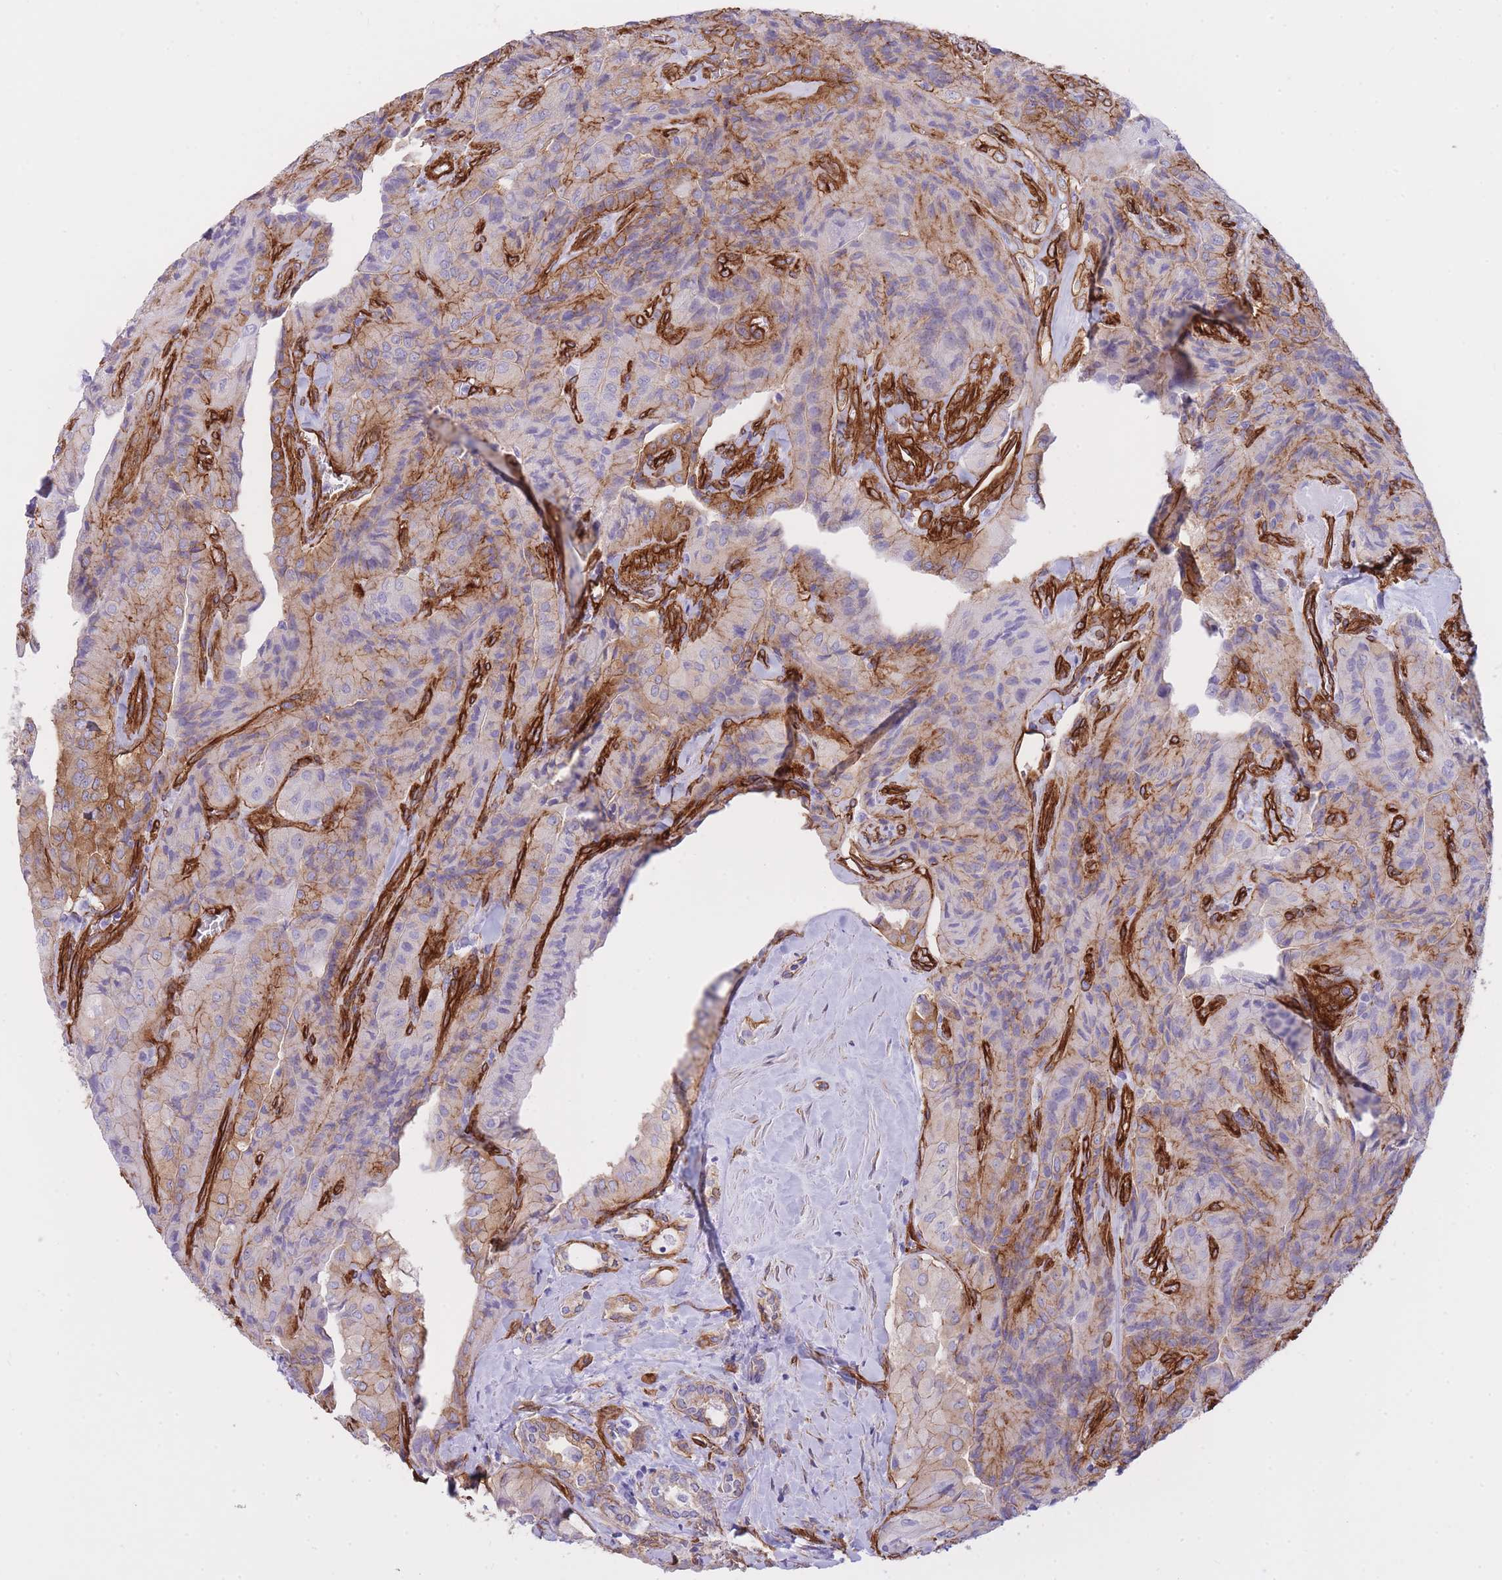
{"staining": {"intensity": "moderate", "quantity": "25%-75%", "location": "cytoplasmic/membranous"}, "tissue": "thyroid cancer", "cell_type": "Tumor cells", "image_type": "cancer", "snomed": [{"axis": "morphology", "description": "Normal tissue, NOS"}, {"axis": "morphology", "description": "Papillary adenocarcinoma, NOS"}, {"axis": "topography", "description": "Thyroid gland"}], "caption": "About 25%-75% of tumor cells in human thyroid cancer display moderate cytoplasmic/membranous protein positivity as visualized by brown immunohistochemical staining.", "gene": "CAVIN1", "patient": {"sex": "female", "age": 59}}